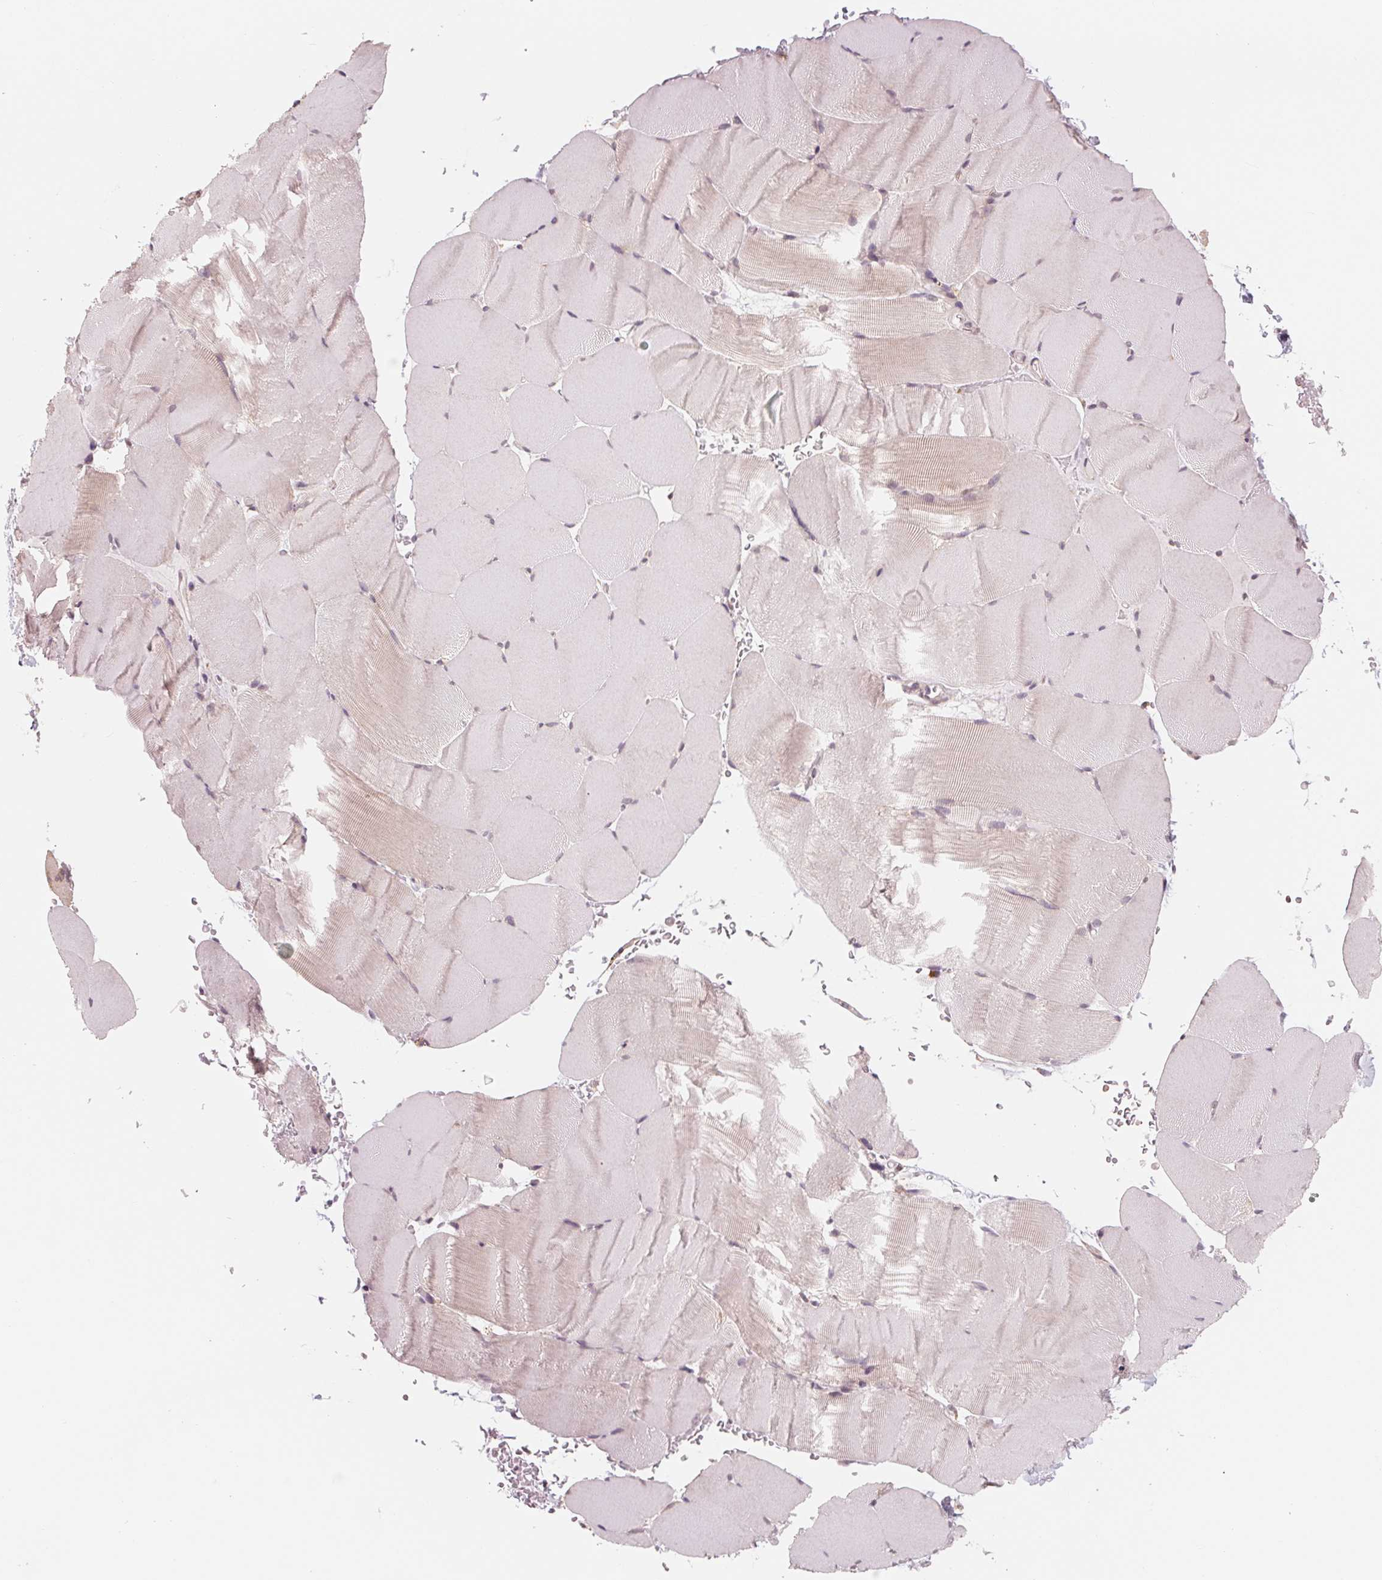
{"staining": {"intensity": "negative", "quantity": "none", "location": "none"}, "tissue": "skeletal muscle", "cell_type": "Myocytes", "image_type": "normal", "snomed": [{"axis": "morphology", "description": "Normal tissue, NOS"}, {"axis": "topography", "description": "Skeletal muscle"}], "caption": "This is an IHC micrograph of normal skeletal muscle. There is no staining in myocytes.", "gene": "GIGYF2", "patient": {"sex": "female", "age": 37}}